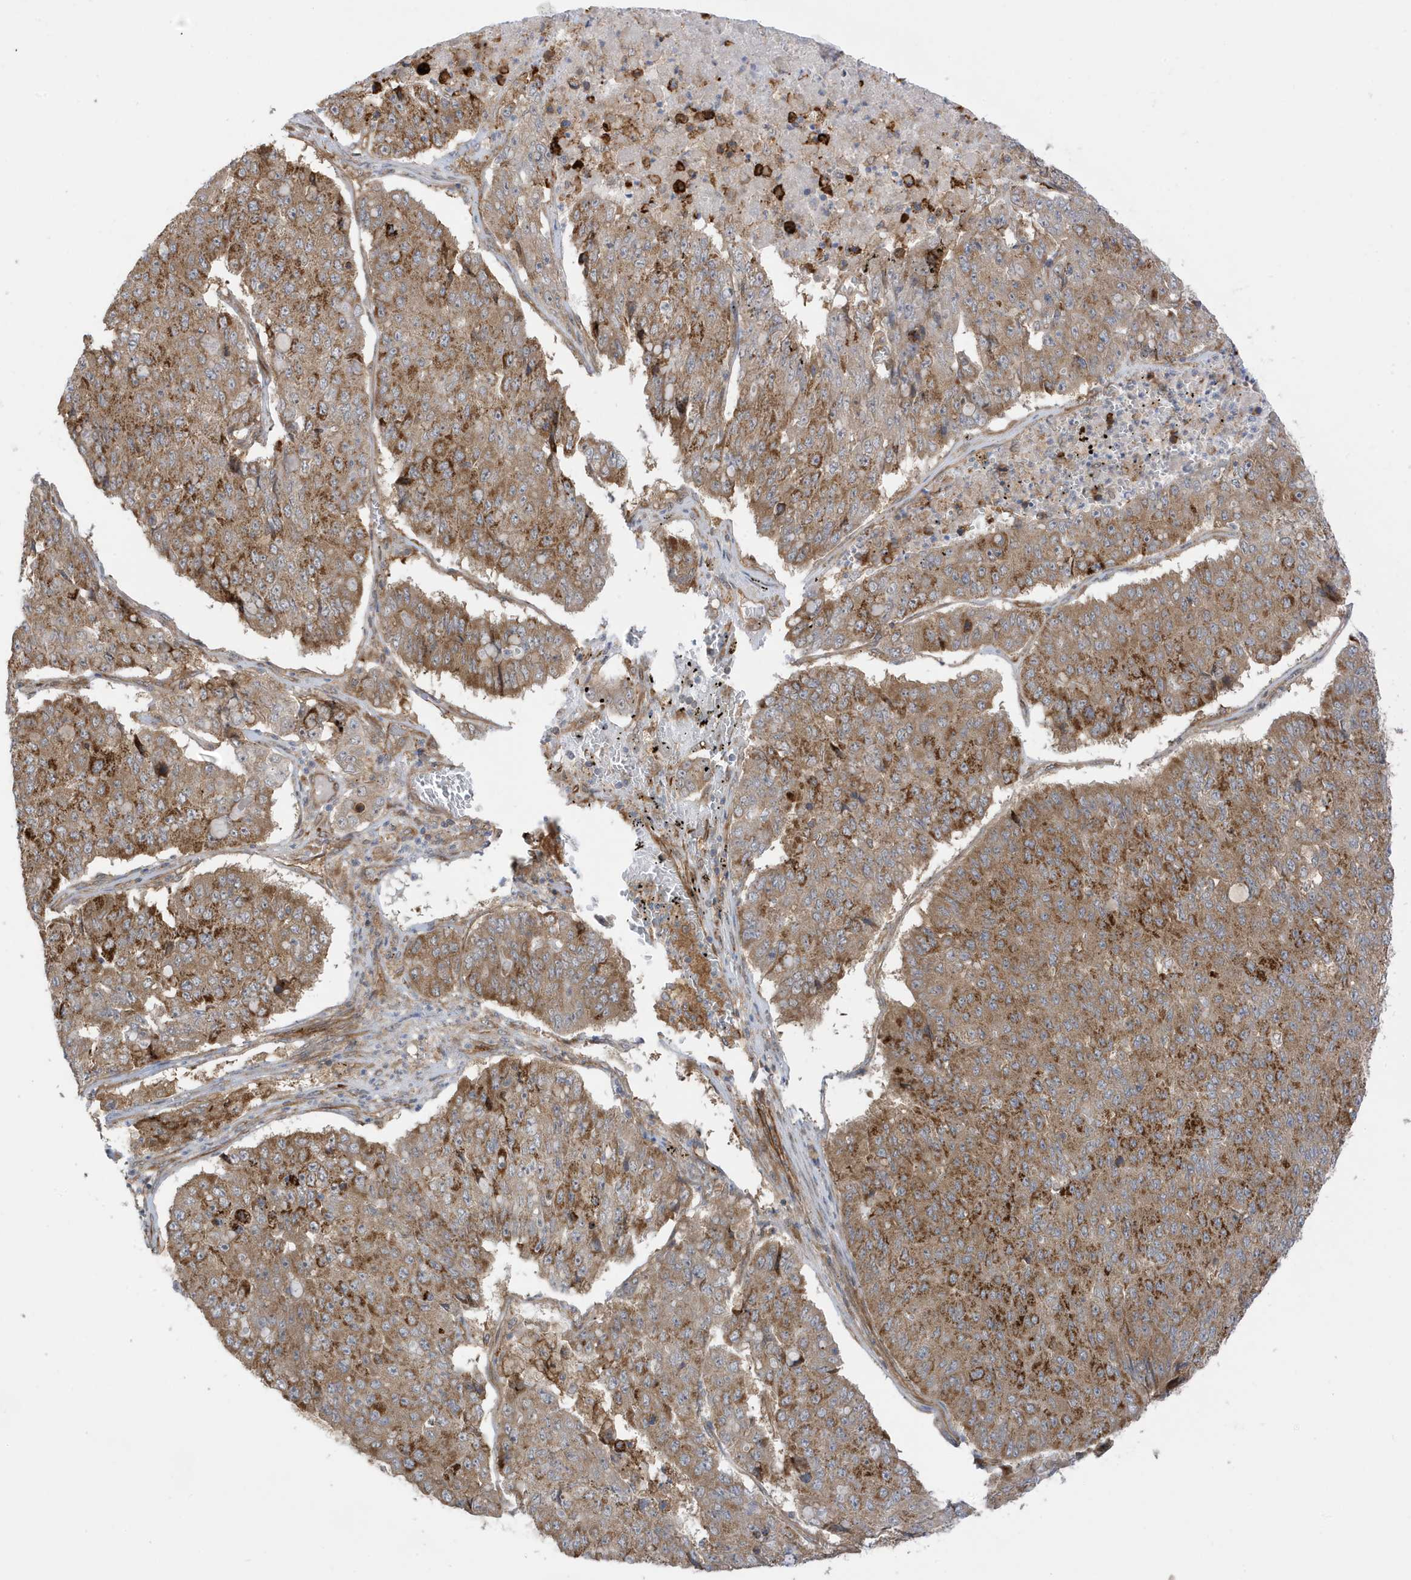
{"staining": {"intensity": "moderate", "quantity": "25%-75%", "location": "cytoplasmic/membranous"}, "tissue": "pancreatic cancer", "cell_type": "Tumor cells", "image_type": "cancer", "snomed": [{"axis": "morphology", "description": "Adenocarcinoma, NOS"}, {"axis": "topography", "description": "Pancreas"}], "caption": "High-power microscopy captured an immunohistochemistry photomicrograph of adenocarcinoma (pancreatic), revealing moderate cytoplasmic/membranous positivity in about 25%-75% of tumor cells. The staining is performed using DAB brown chromogen to label protein expression. The nuclei are counter-stained blue using hematoxylin.", "gene": "CDC42EP3", "patient": {"sex": "male", "age": 50}}